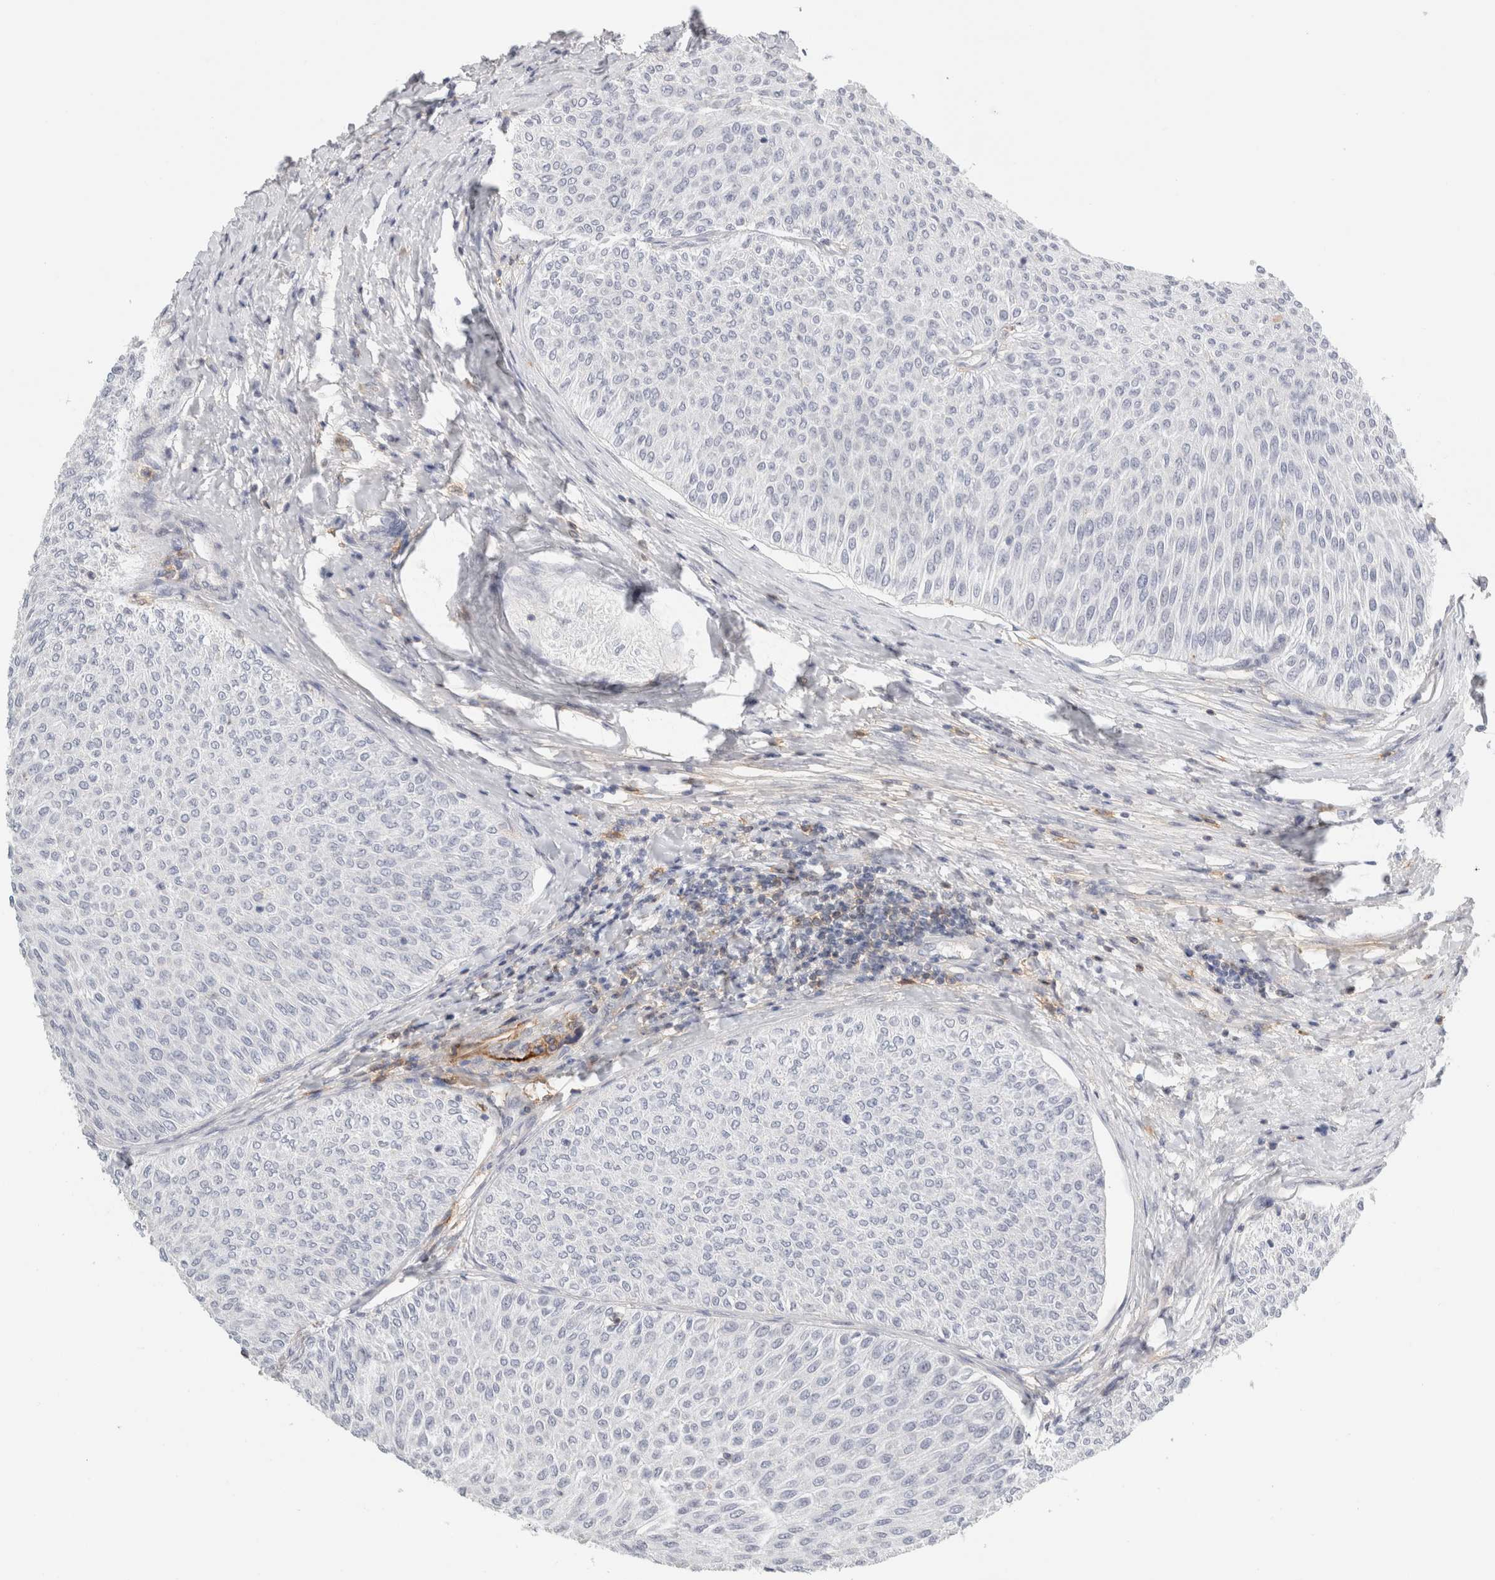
{"staining": {"intensity": "negative", "quantity": "none", "location": "none"}, "tissue": "urothelial cancer", "cell_type": "Tumor cells", "image_type": "cancer", "snomed": [{"axis": "morphology", "description": "Urothelial carcinoma, Low grade"}, {"axis": "topography", "description": "Urinary bladder"}], "caption": "High magnification brightfield microscopy of low-grade urothelial carcinoma stained with DAB (brown) and counterstained with hematoxylin (blue): tumor cells show no significant staining.", "gene": "P2RY2", "patient": {"sex": "male", "age": 78}}